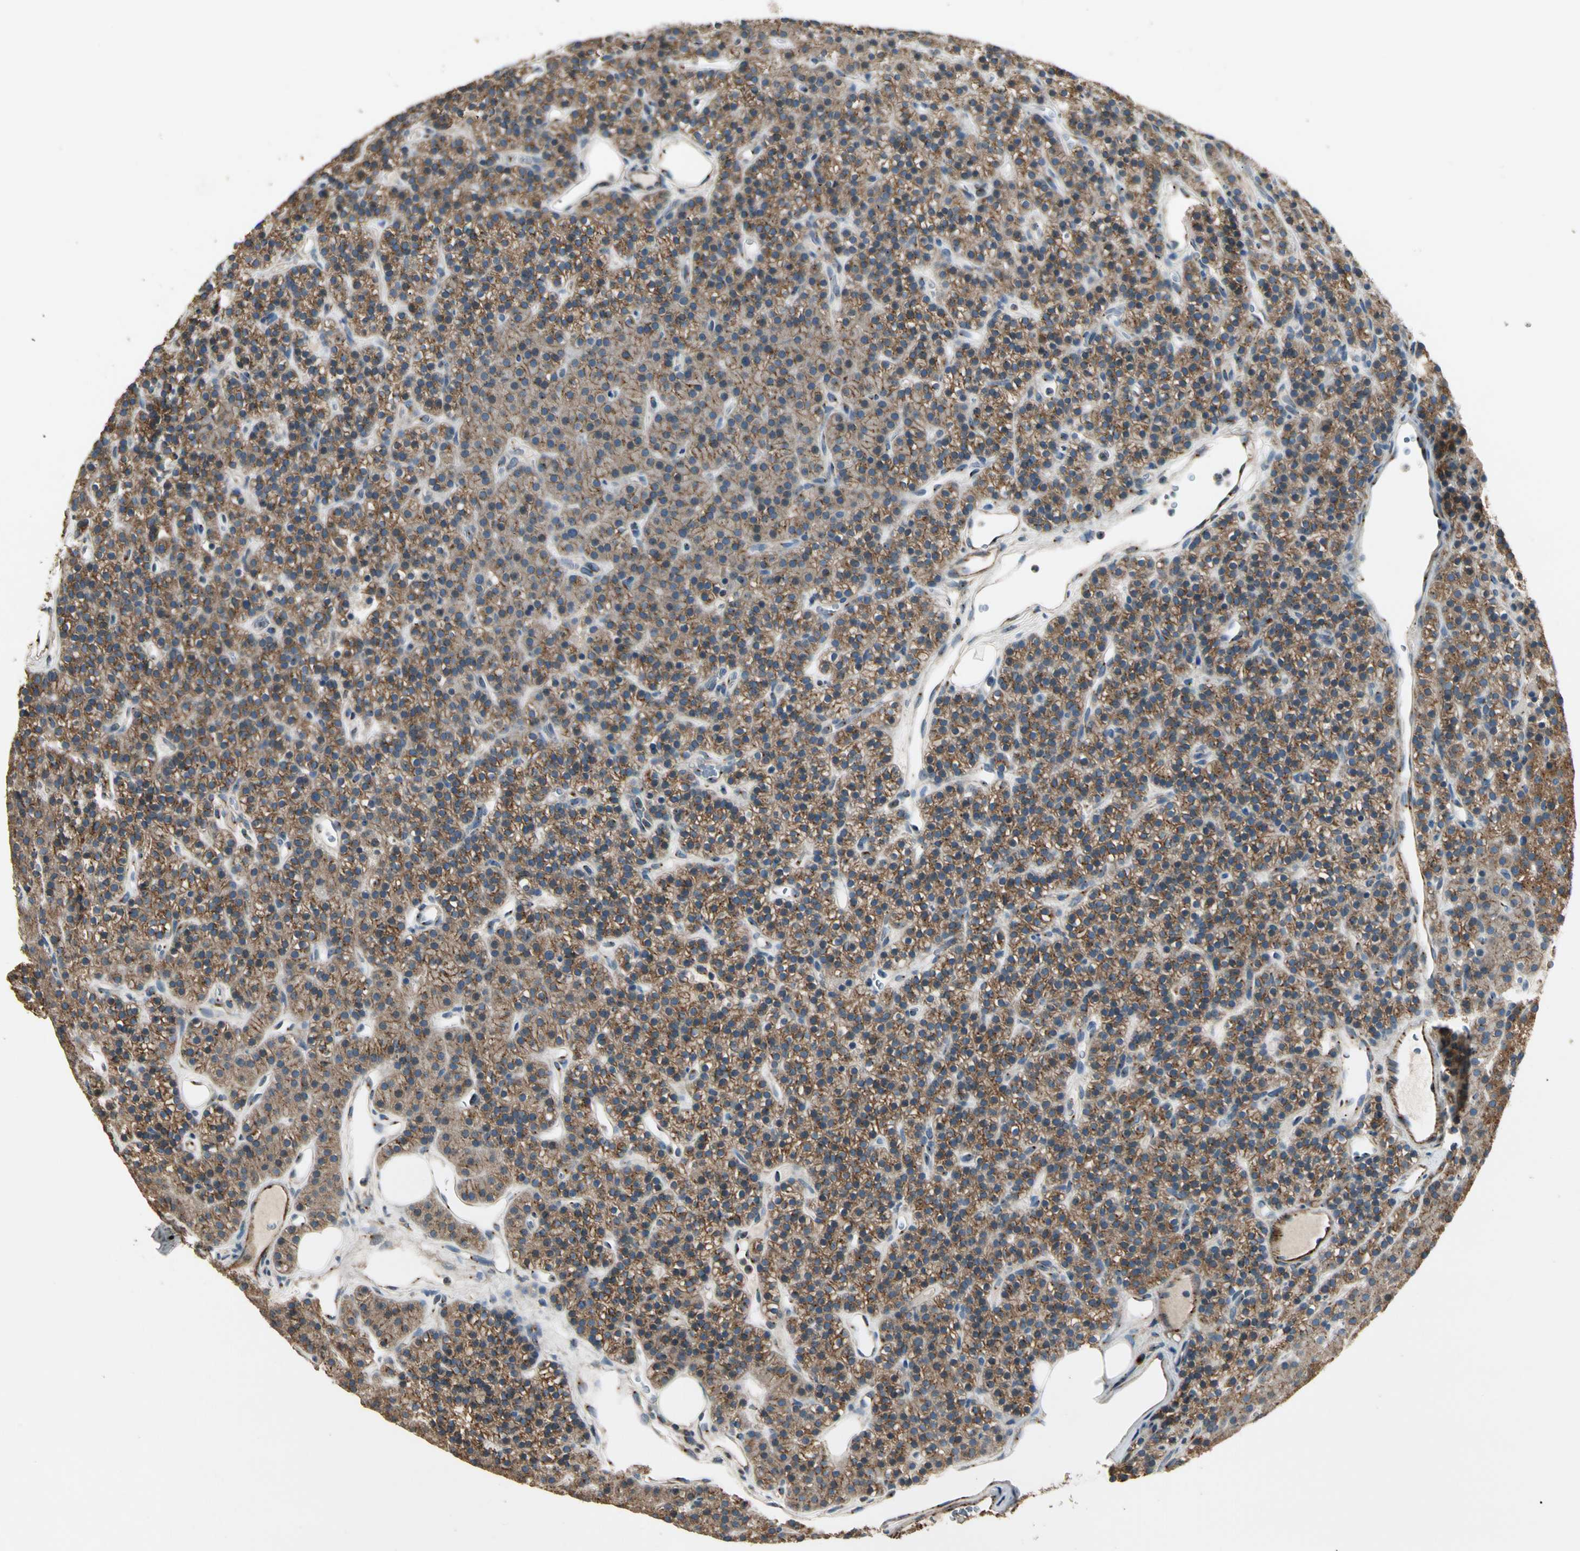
{"staining": {"intensity": "moderate", "quantity": ">75%", "location": "cytoplasmic/membranous"}, "tissue": "parathyroid gland", "cell_type": "Glandular cells", "image_type": "normal", "snomed": [{"axis": "morphology", "description": "Normal tissue, NOS"}, {"axis": "morphology", "description": "Hyperplasia, NOS"}, {"axis": "topography", "description": "Parathyroid gland"}], "caption": "Protein staining exhibits moderate cytoplasmic/membranous expression in approximately >75% of glandular cells in benign parathyroid gland. (DAB (3,3'-diaminobenzidine) IHC, brown staining for protein, blue staining for nuclei).", "gene": "AKAP9", "patient": {"sex": "male", "age": 44}}